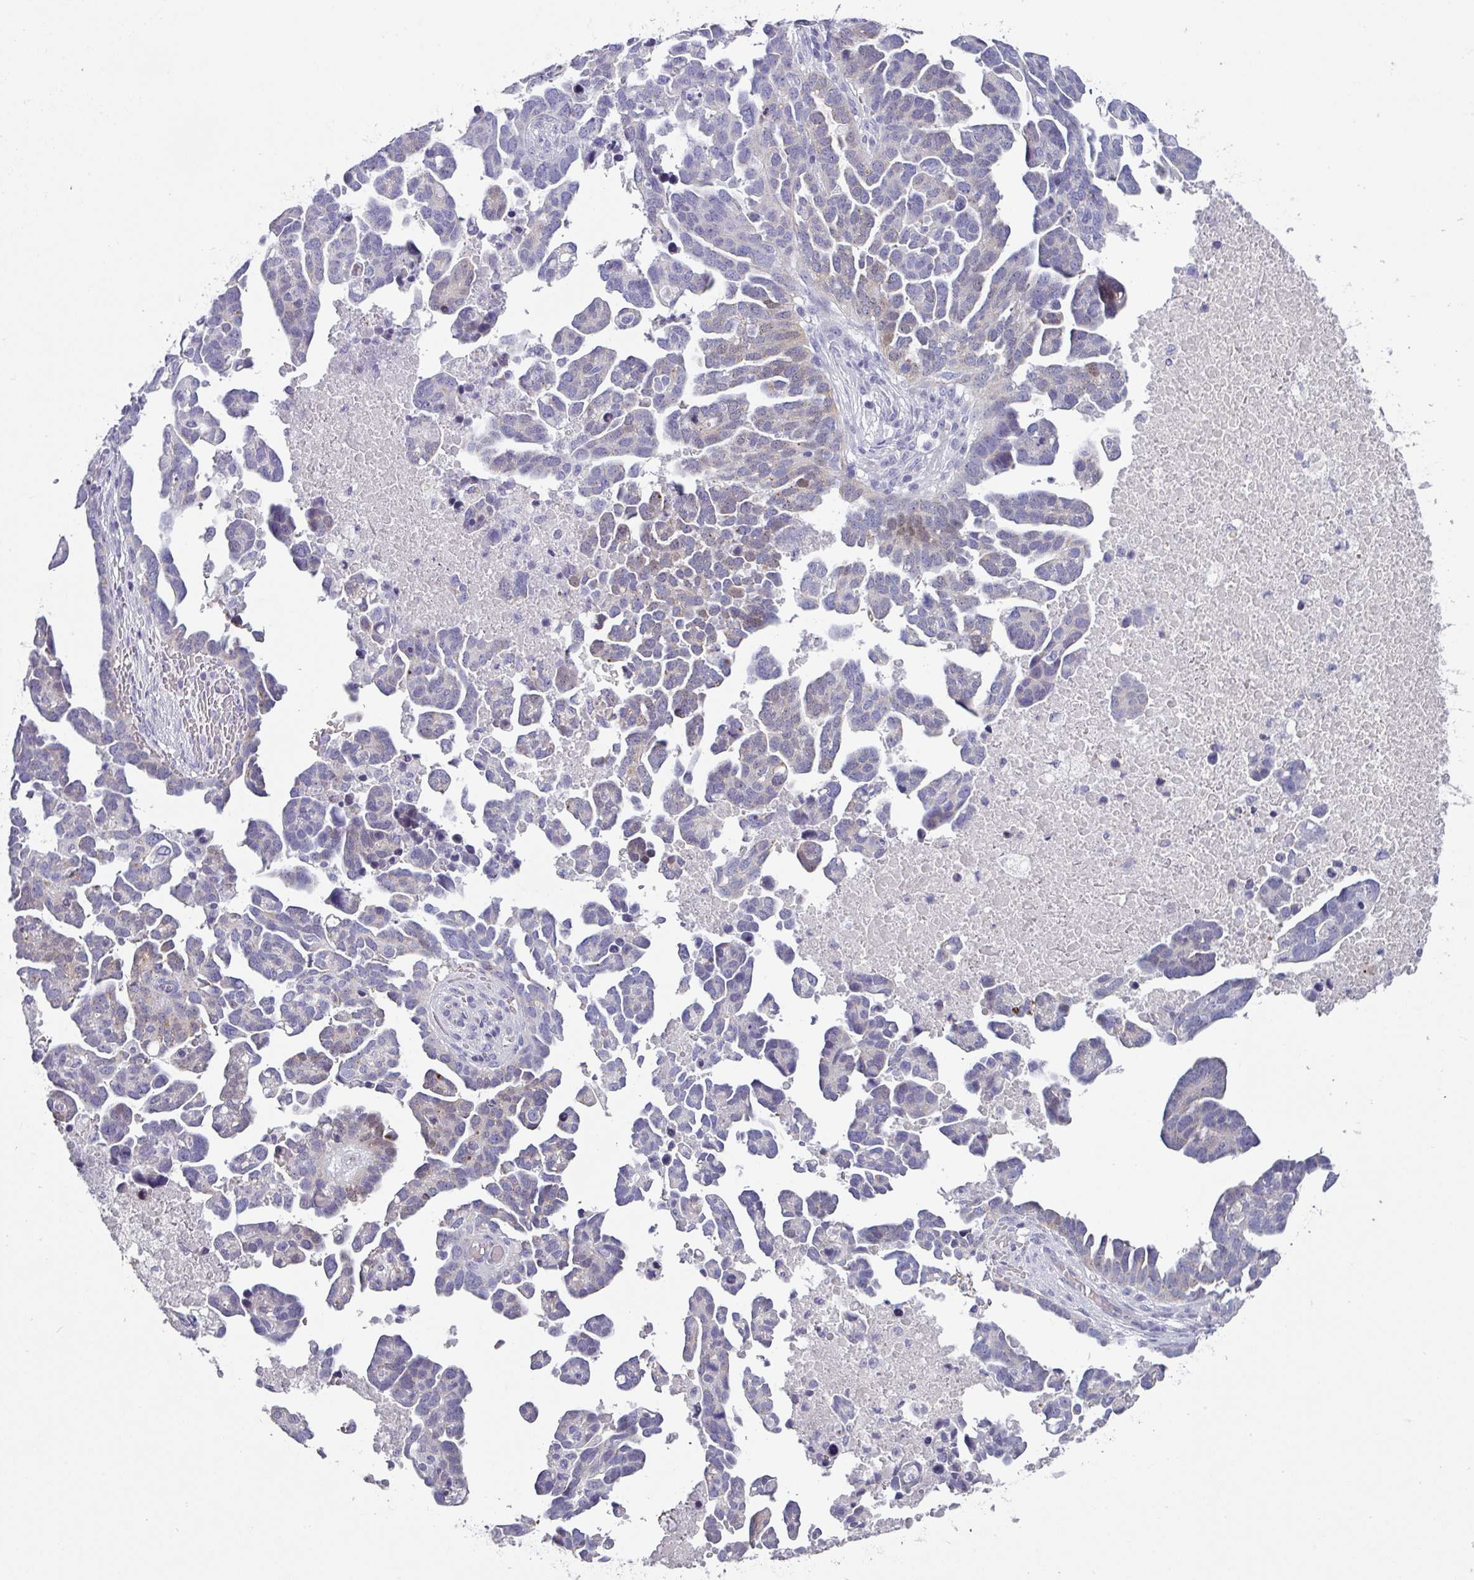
{"staining": {"intensity": "negative", "quantity": "none", "location": "none"}, "tissue": "ovarian cancer", "cell_type": "Tumor cells", "image_type": "cancer", "snomed": [{"axis": "morphology", "description": "Cystadenocarcinoma, serous, NOS"}, {"axis": "topography", "description": "Ovary"}], "caption": "Photomicrograph shows no significant protein expression in tumor cells of ovarian serous cystadenocarcinoma. Brightfield microscopy of immunohistochemistry (IHC) stained with DAB (3,3'-diaminobenzidine) (brown) and hematoxylin (blue), captured at high magnification.", "gene": "DEFB115", "patient": {"sex": "female", "age": 54}}